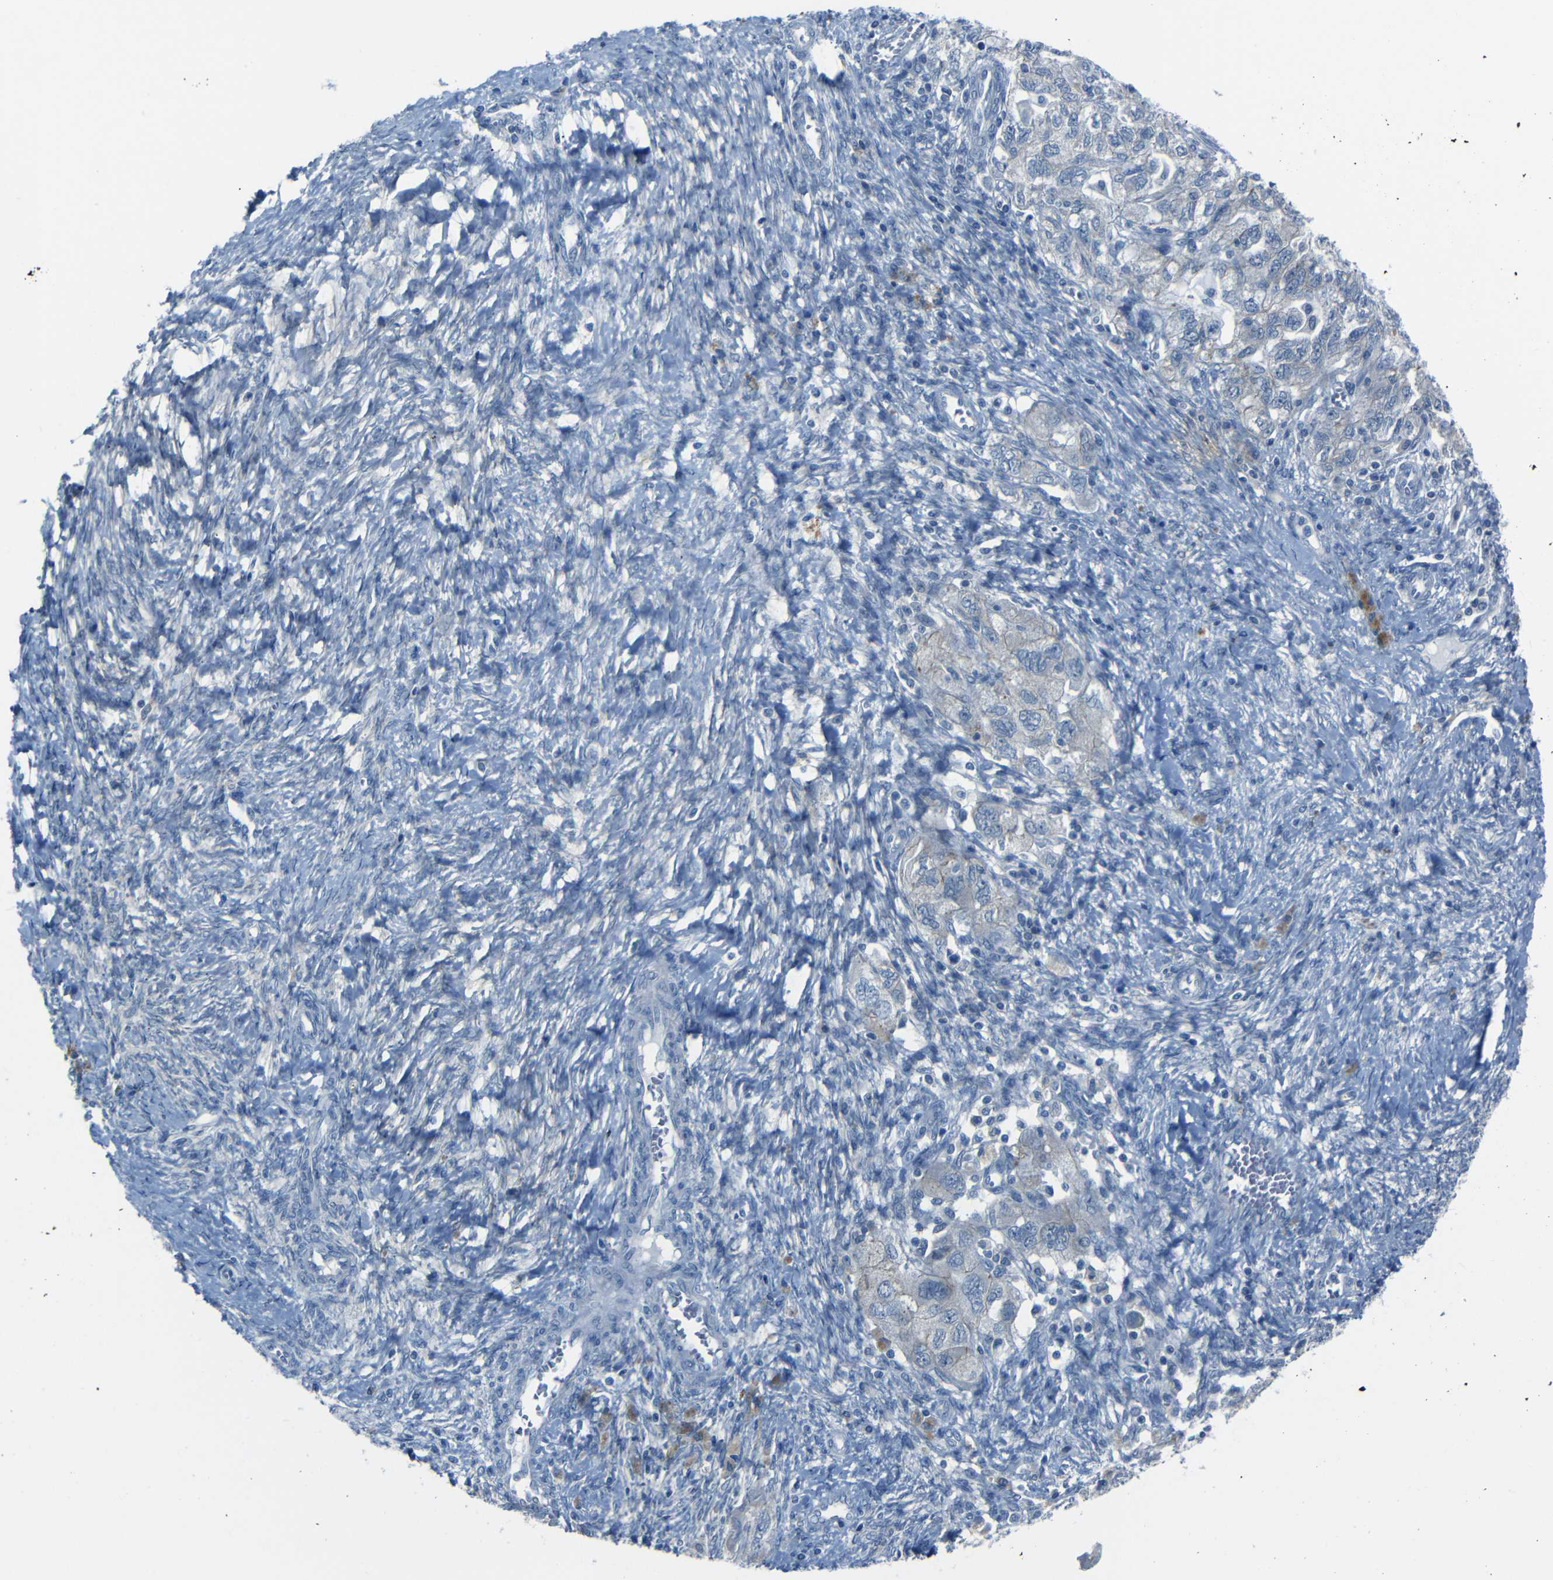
{"staining": {"intensity": "moderate", "quantity": "<25%", "location": "cytoplasmic/membranous"}, "tissue": "ovarian cancer", "cell_type": "Tumor cells", "image_type": "cancer", "snomed": [{"axis": "morphology", "description": "Carcinoma, NOS"}, {"axis": "morphology", "description": "Cystadenocarcinoma, serous, NOS"}, {"axis": "topography", "description": "Ovary"}], "caption": "An image of ovarian cancer stained for a protein displays moderate cytoplasmic/membranous brown staining in tumor cells.", "gene": "ANK3", "patient": {"sex": "female", "age": 69}}